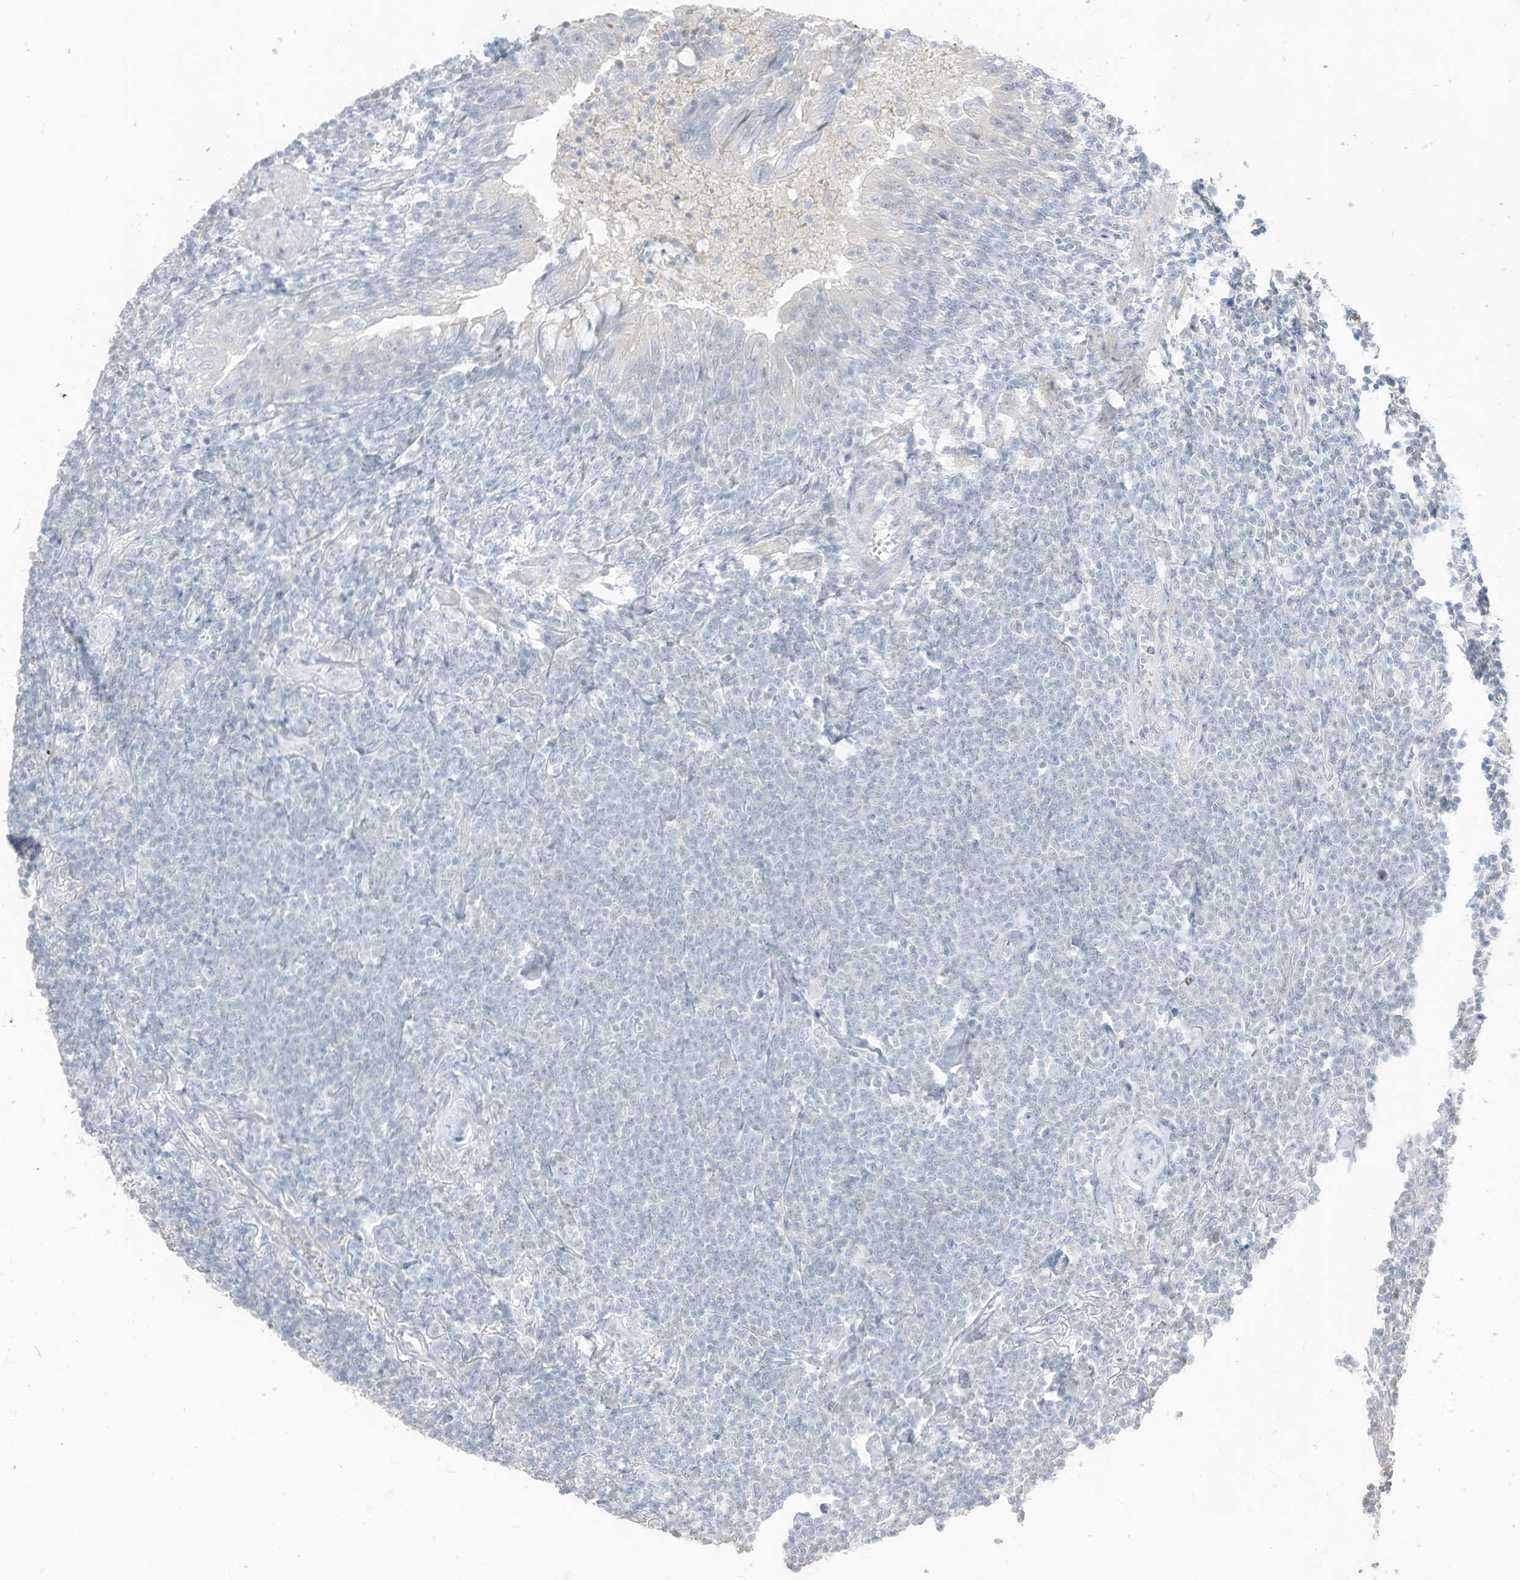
{"staining": {"intensity": "negative", "quantity": "none", "location": "none"}, "tissue": "lymphoma", "cell_type": "Tumor cells", "image_type": "cancer", "snomed": [{"axis": "morphology", "description": "Malignant lymphoma, non-Hodgkin's type, Low grade"}, {"axis": "topography", "description": "Lung"}], "caption": "This is an immunohistochemistry histopathology image of human lymphoma. There is no positivity in tumor cells.", "gene": "ASPRV1", "patient": {"sex": "female", "age": 71}}